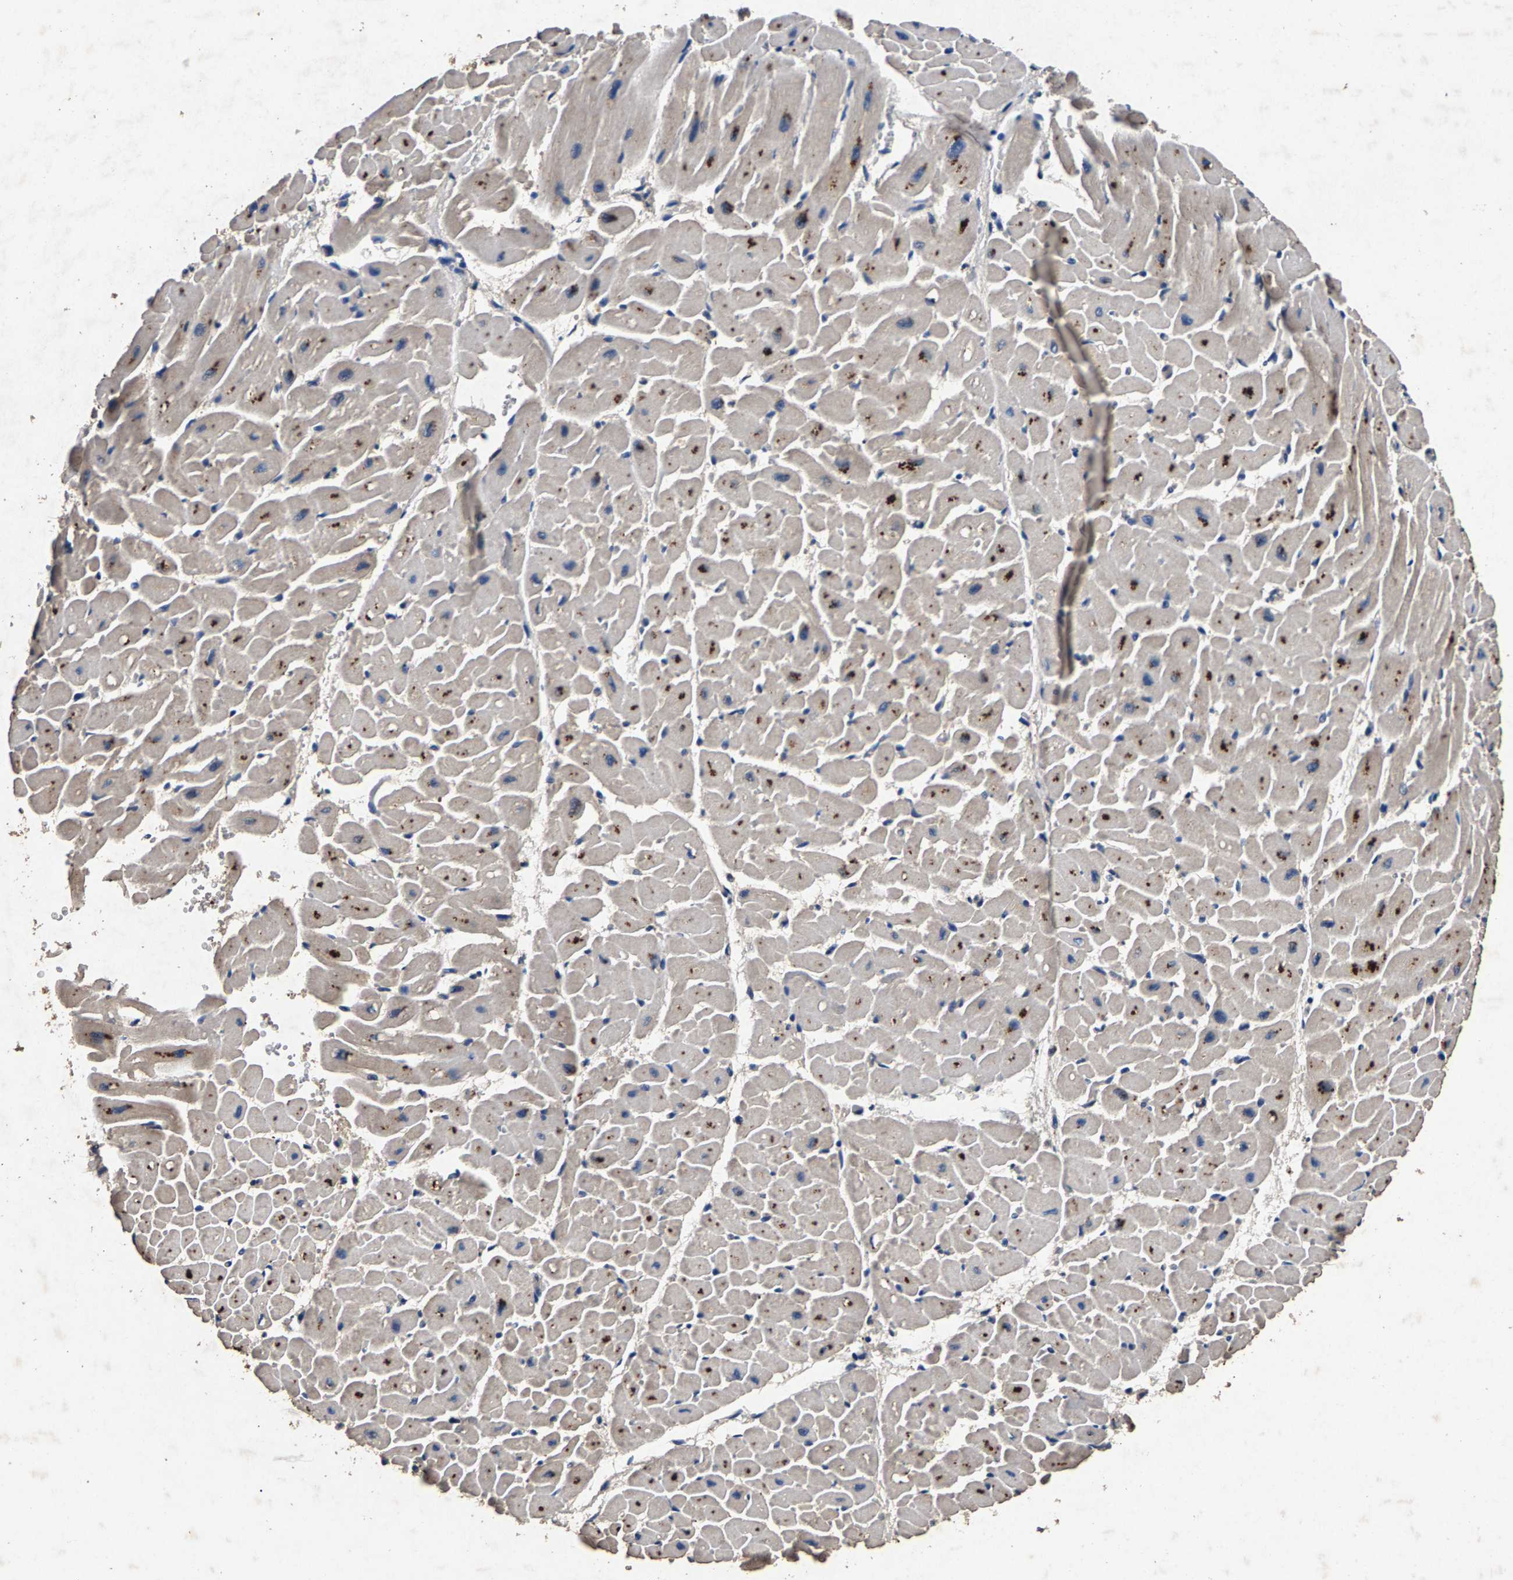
{"staining": {"intensity": "moderate", "quantity": "25%-75%", "location": "cytoplasmic/membranous"}, "tissue": "heart muscle", "cell_type": "Cardiomyocytes", "image_type": "normal", "snomed": [{"axis": "morphology", "description": "Normal tissue, NOS"}, {"axis": "topography", "description": "Heart"}], "caption": "A brown stain labels moderate cytoplasmic/membranous positivity of a protein in cardiomyocytes of normal human heart muscle. Using DAB (3,3'-diaminobenzidine) (brown) and hematoxylin (blue) stains, captured at high magnification using brightfield microscopy.", "gene": "PPP1CC", "patient": {"sex": "male", "age": 45}}